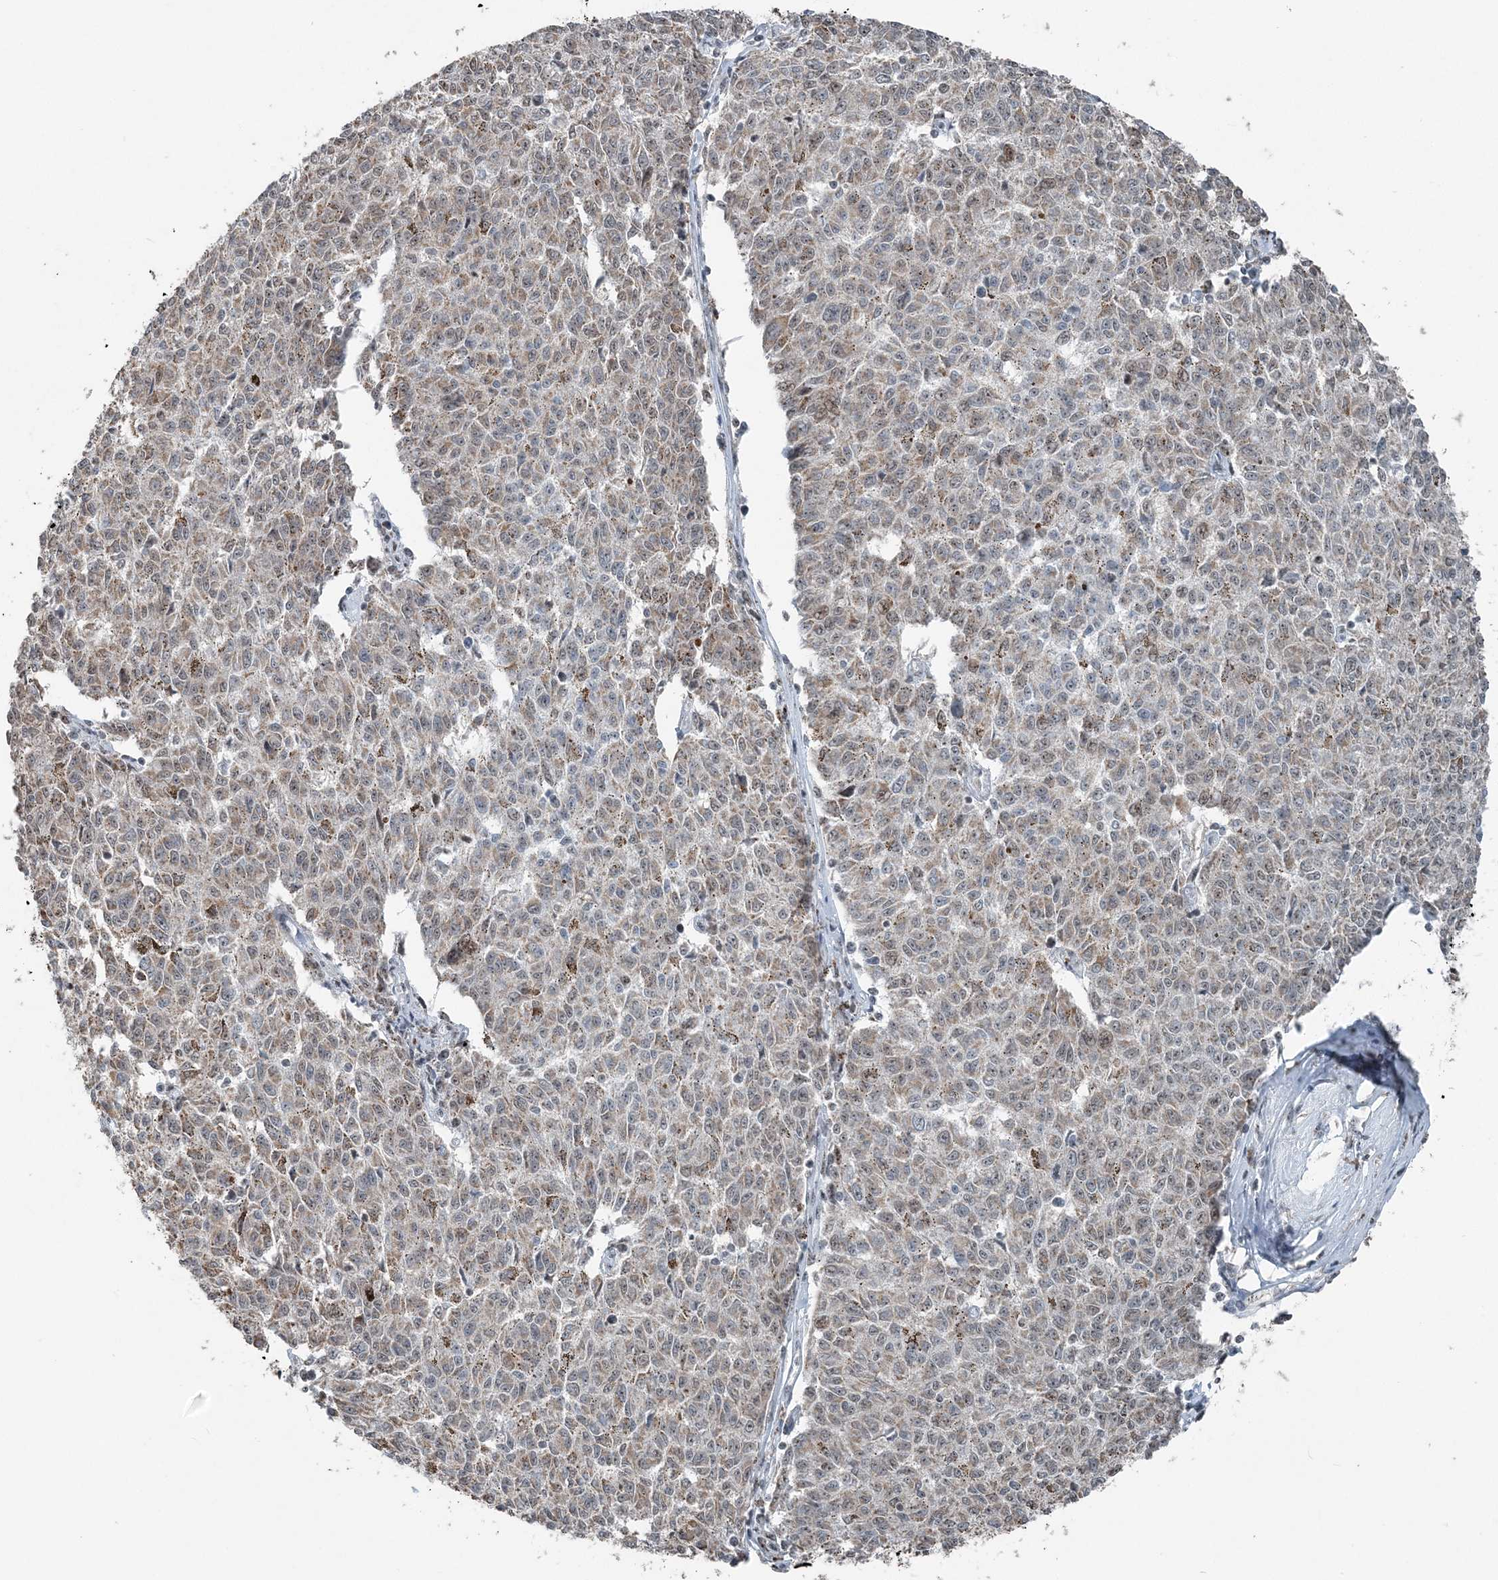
{"staining": {"intensity": "moderate", "quantity": ">75%", "location": "cytoplasmic/membranous"}, "tissue": "melanoma", "cell_type": "Tumor cells", "image_type": "cancer", "snomed": [{"axis": "morphology", "description": "Malignant melanoma, NOS"}, {"axis": "topography", "description": "Skin"}], "caption": "Malignant melanoma tissue shows moderate cytoplasmic/membranous staining in approximately >75% of tumor cells, visualized by immunohistochemistry.", "gene": "SUCLG1", "patient": {"sex": "female", "age": 72}}